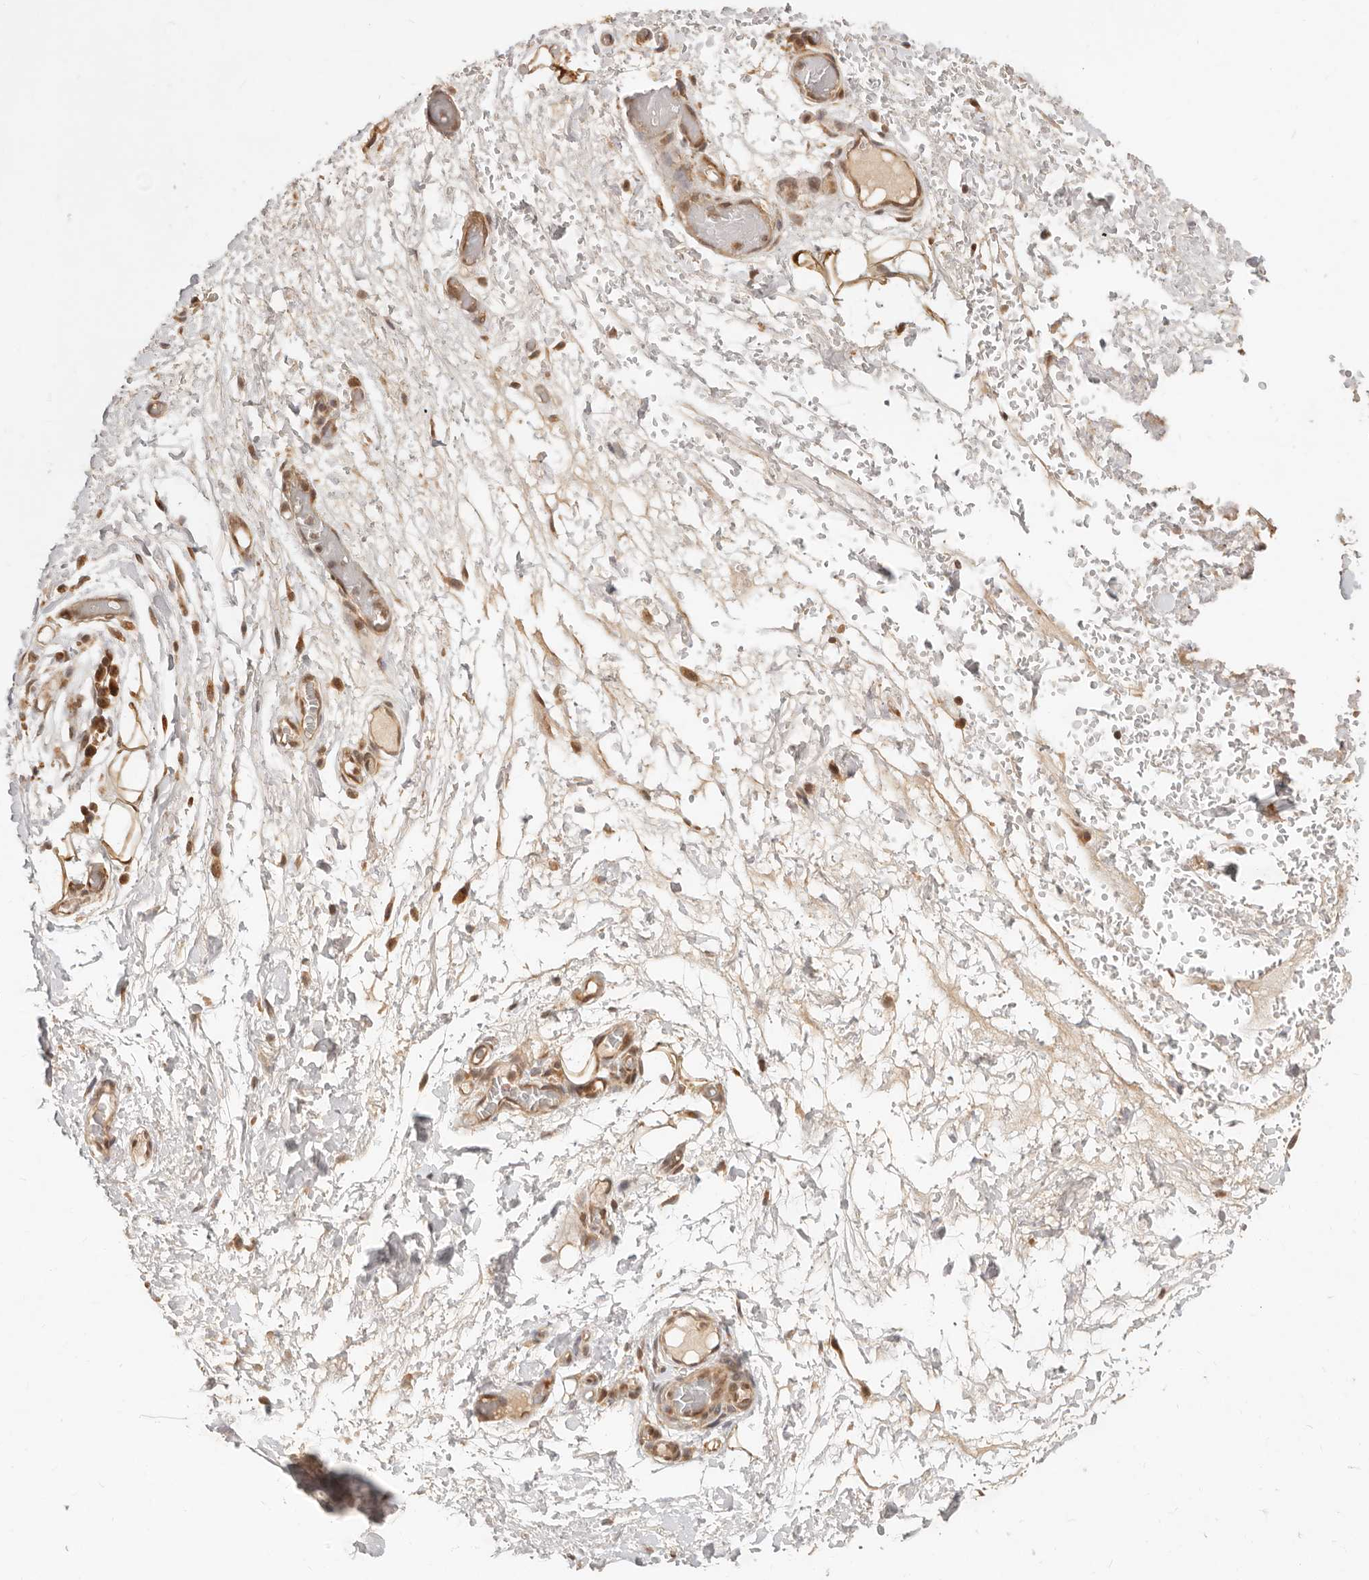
{"staining": {"intensity": "moderate", "quantity": ">75%", "location": "cytoplasmic/membranous"}, "tissue": "adipose tissue", "cell_type": "Adipocytes", "image_type": "normal", "snomed": [{"axis": "morphology", "description": "Normal tissue, NOS"}, {"axis": "morphology", "description": "Adenocarcinoma, NOS"}, {"axis": "topography", "description": "Esophagus"}], "caption": "A brown stain labels moderate cytoplasmic/membranous expression of a protein in adipocytes of benign adipose tissue.", "gene": "BAALC", "patient": {"sex": "male", "age": 62}}